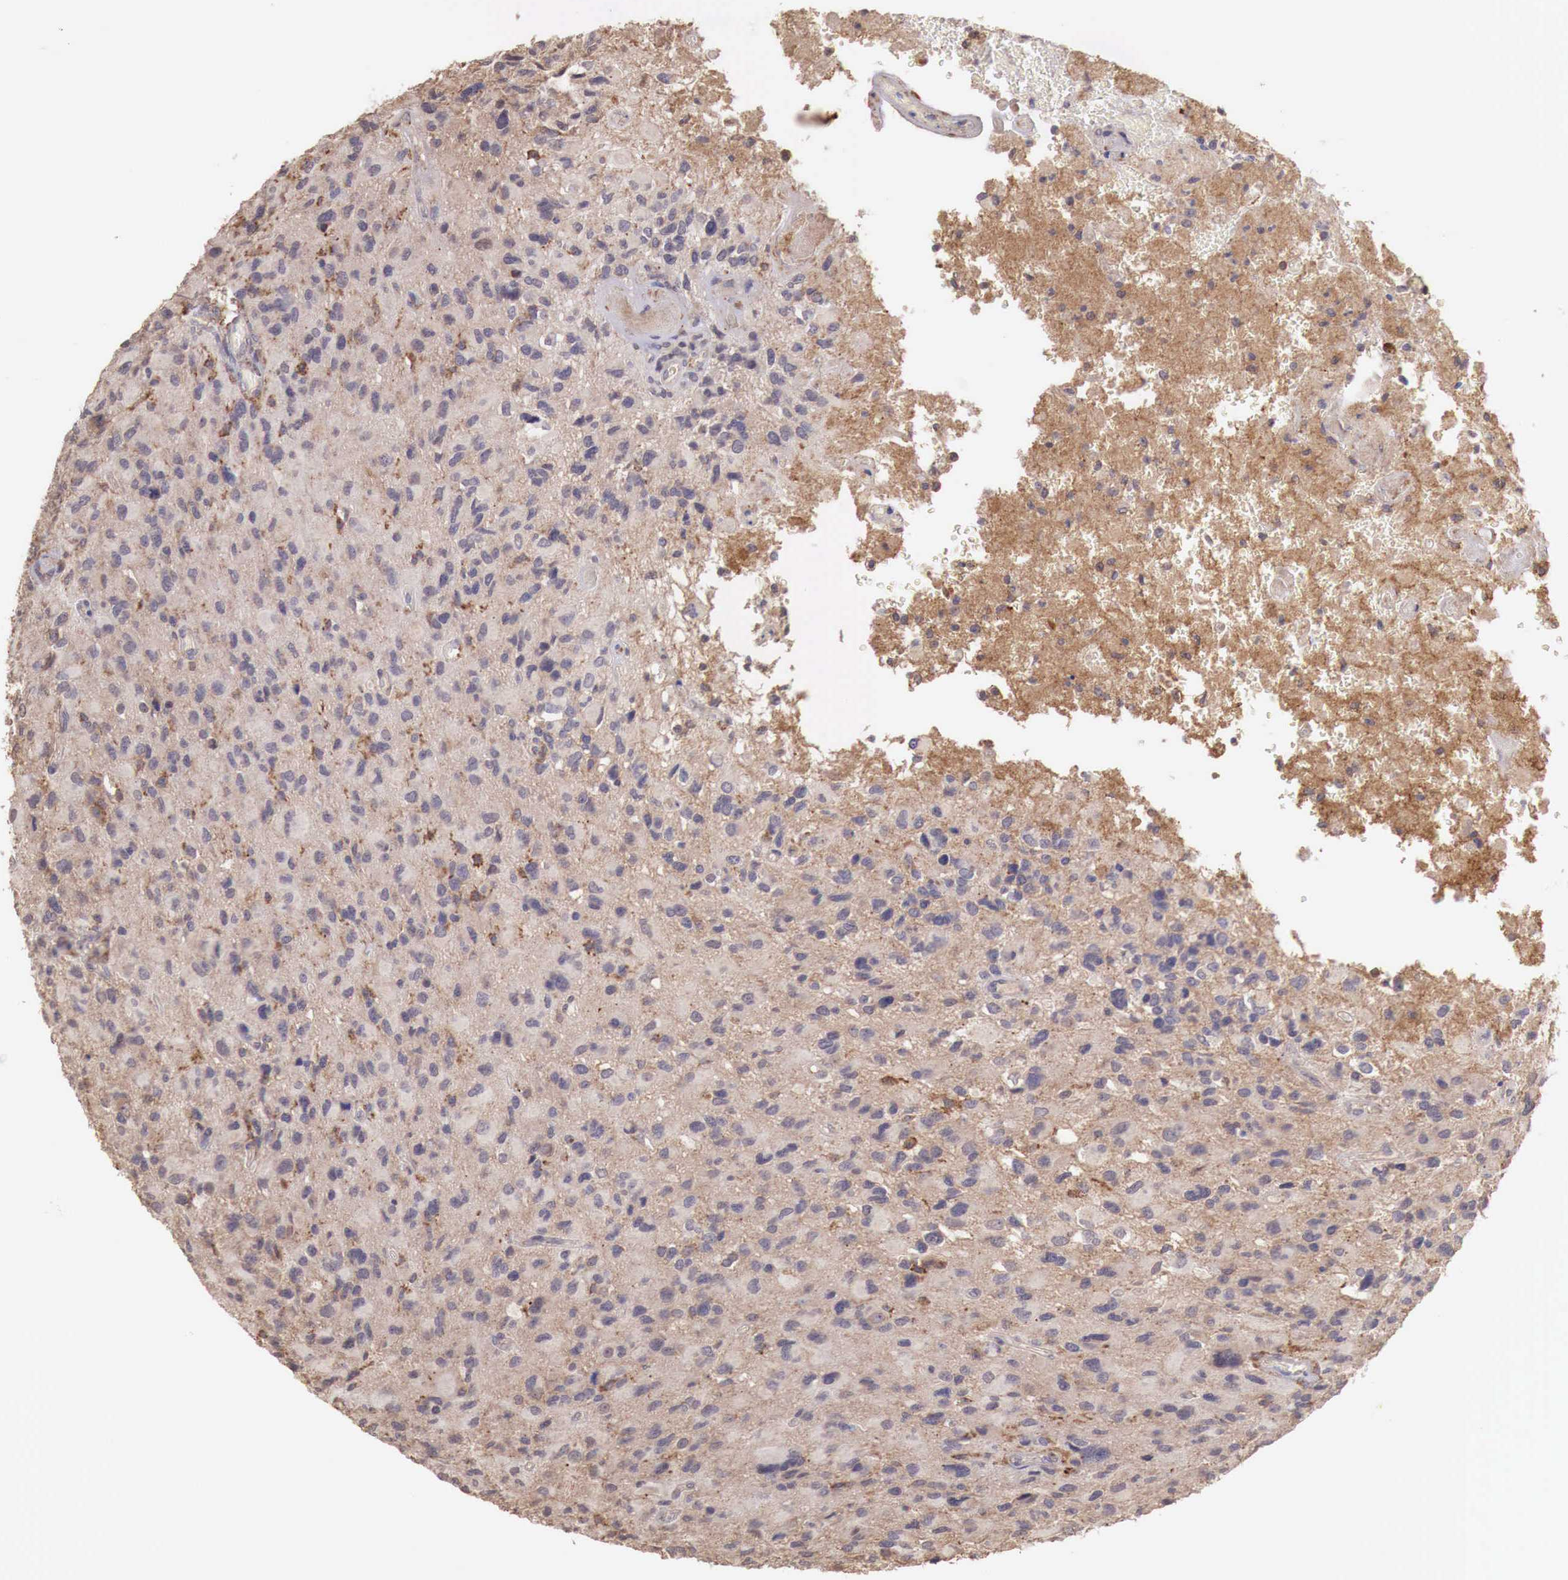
{"staining": {"intensity": "weak", "quantity": "<25%", "location": "cytoplasmic/membranous"}, "tissue": "glioma", "cell_type": "Tumor cells", "image_type": "cancer", "snomed": [{"axis": "morphology", "description": "Glioma, malignant, High grade"}, {"axis": "topography", "description": "Brain"}], "caption": "Immunohistochemical staining of malignant glioma (high-grade) displays no significant expression in tumor cells.", "gene": "CHRDL1", "patient": {"sex": "male", "age": 69}}